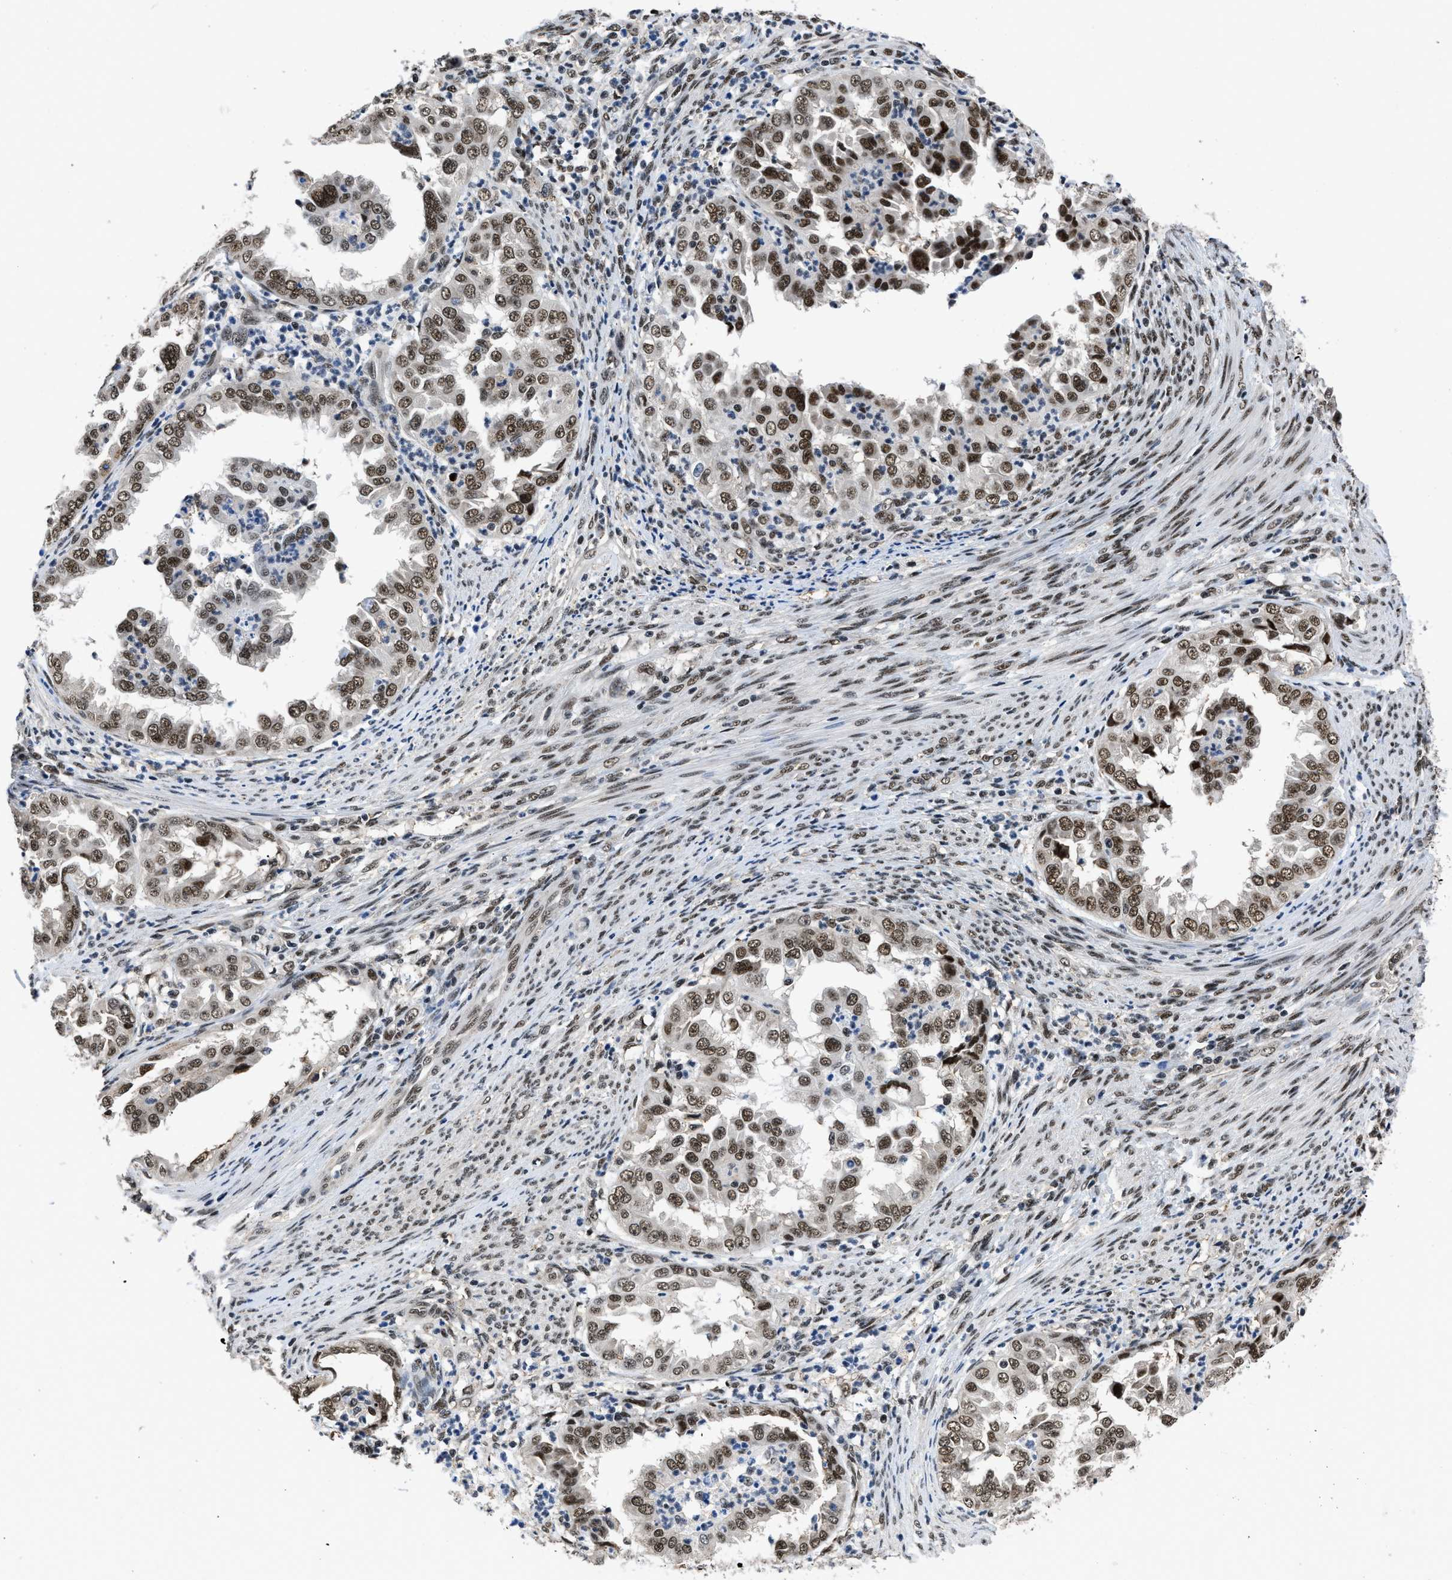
{"staining": {"intensity": "strong", "quantity": ">75%", "location": "nuclear"}, "tissue": "endometrial cancer", "cell_type": "Tumor cells", "image_type": "cancer", "snomed": [{"axis": "morphology", "description": "Adenocarcinoma, NOS"}, {"axis": "topography", "description": "Endometrium"}], "caption": "A histopathology image of adenocarcinoma (endometrial) stained for a protein exhibits strong nuclear brown staining in tumor cells.", "gene": "HNRNPH2", "patient": {"sex": "female", "age": 85}}